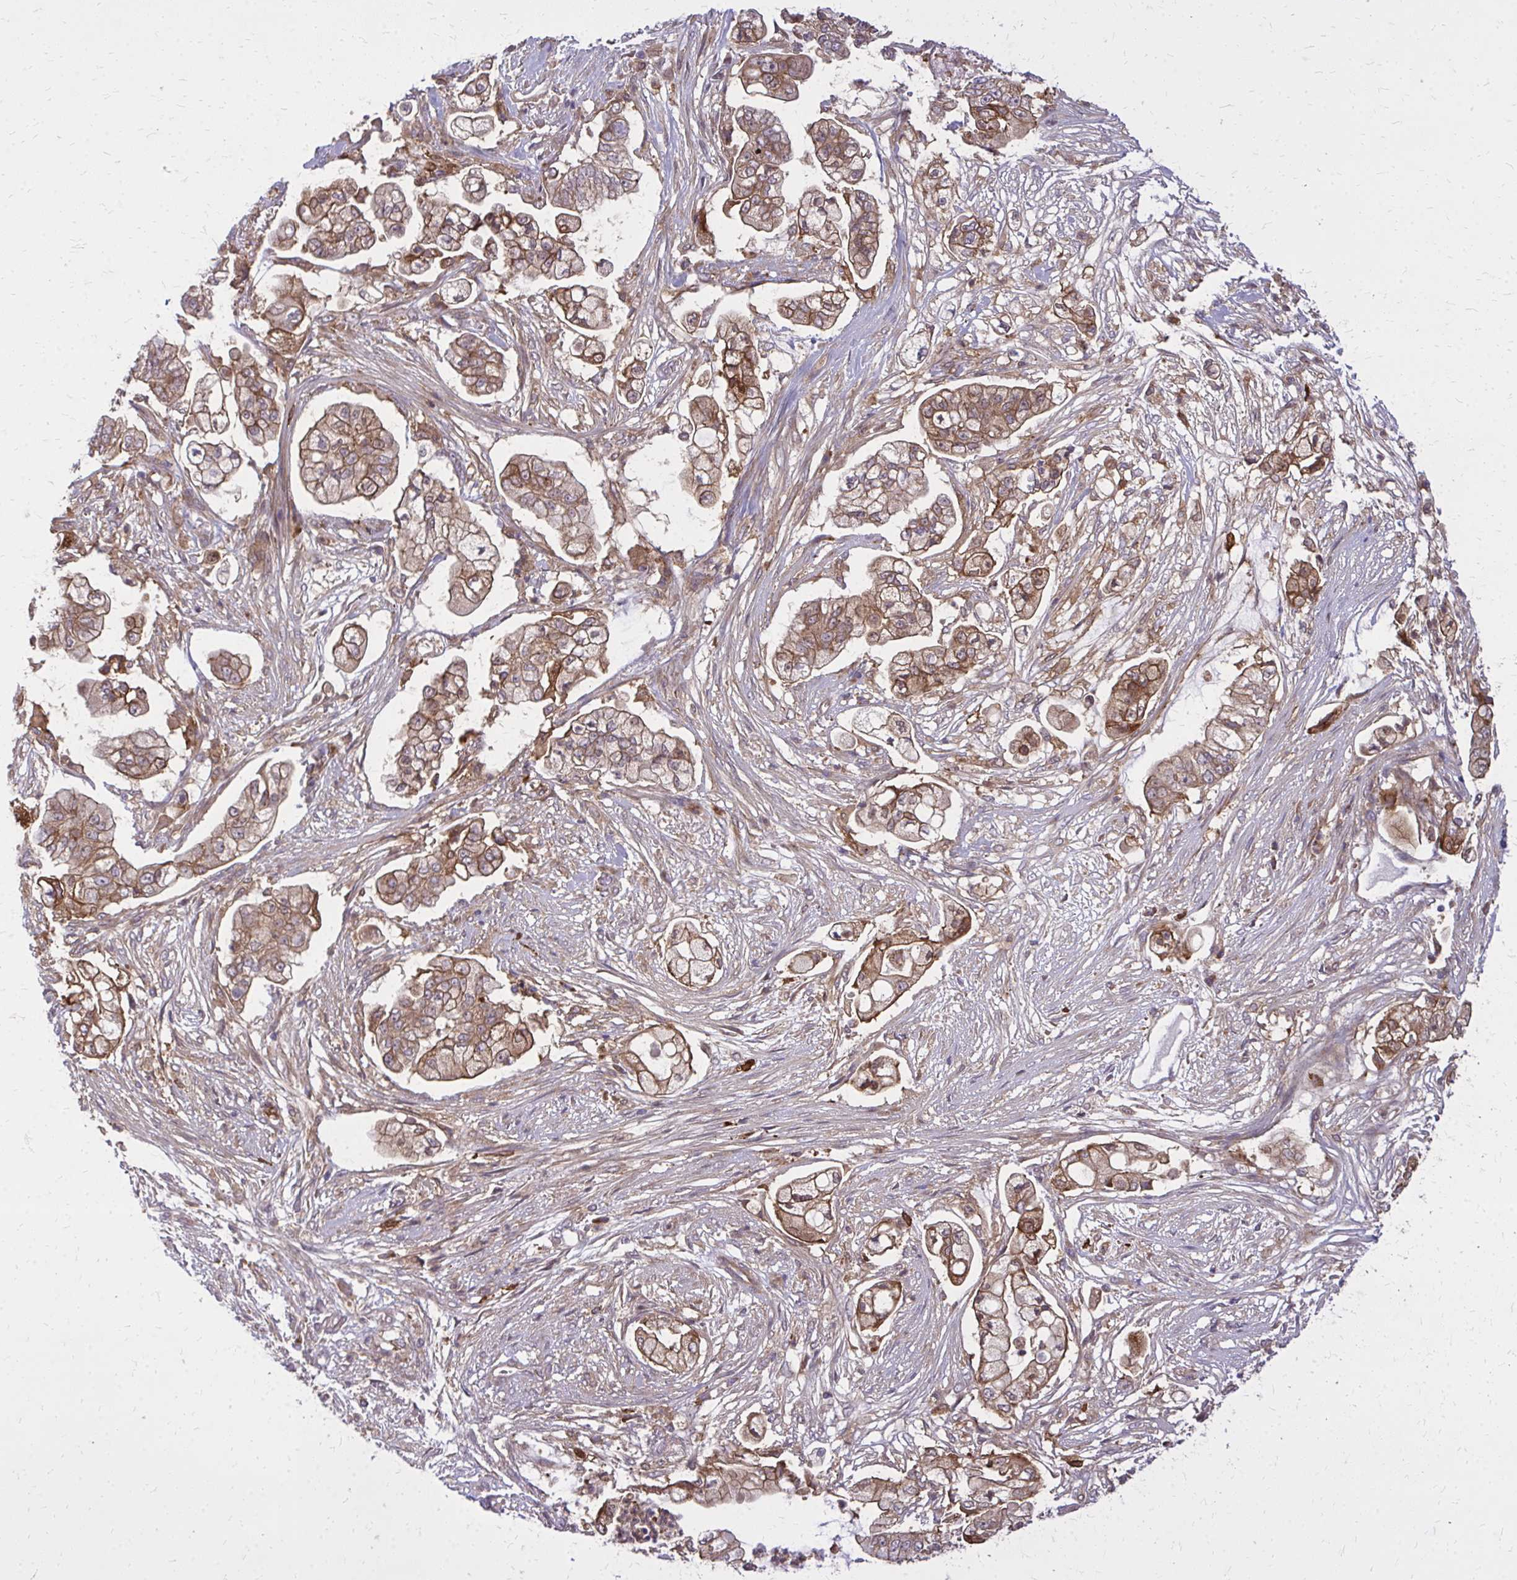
{"staining": {"intensity": "moderate", "quantity": ">75%", "location": "cytoplasmic/membranous"}, "tissue": "pancreatic cancer", "cell_type": "Tumor cells", "image_type": "cancer", "snomed": [{"axis": "morphology", "description": "Adenocarcinoma, NOS"}, {"axis": "topography", "description": "Pancreas"}], "caption": "Immunohistochemistry (DAB (3,3'-diaminobenzidine)) staining of adenocarcinoma (pancreatic) shows moderate cytoplasmic/membranous protein expression in approximately >75% of tumor cells.", "gene": "OXNAD1", "patient": {"sex": "female", "age": 69}}